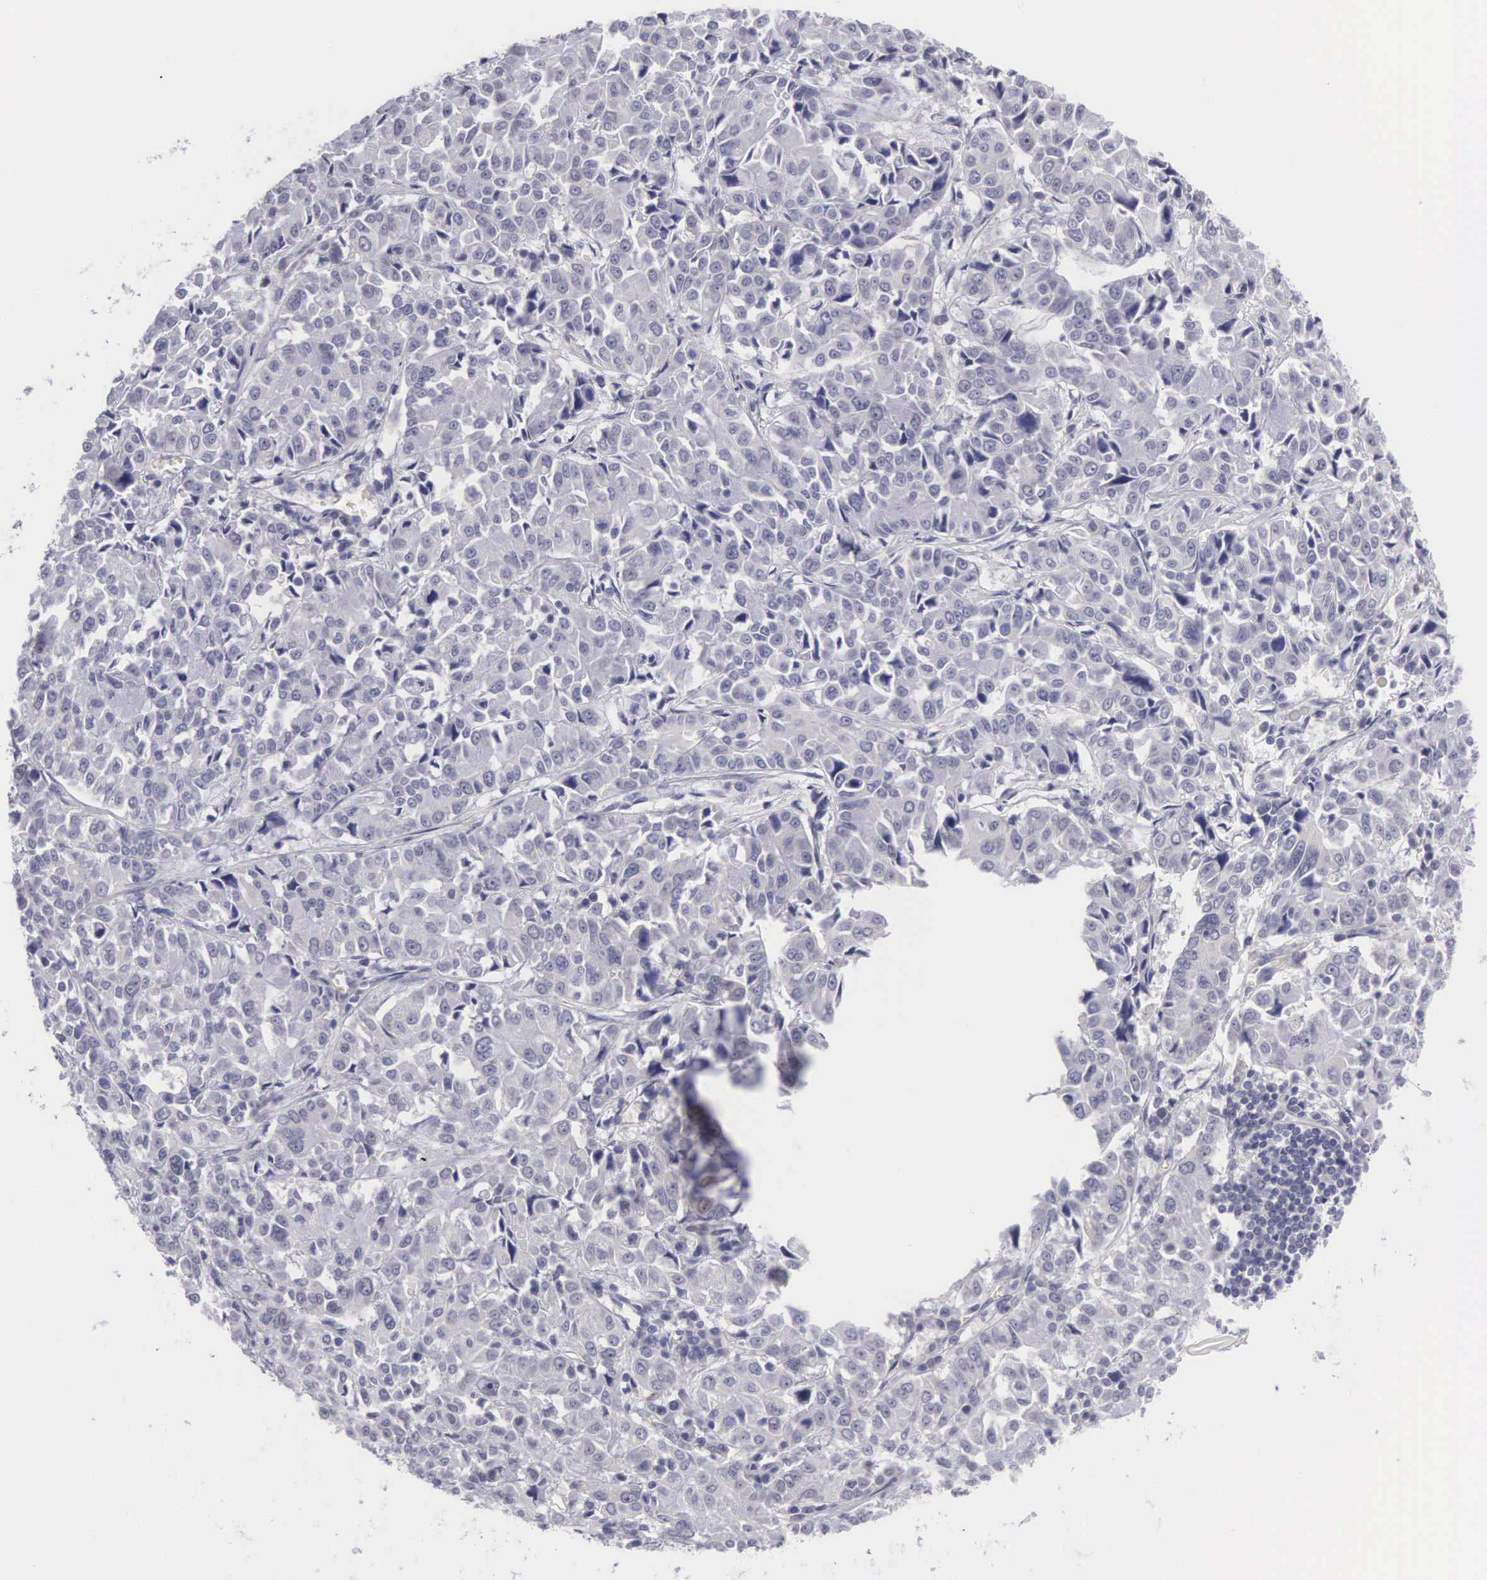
{"staining": {"intensity": "negative", "quantity": "none", "location": "none"}, "tissue": "pancreatic cancer", "cell_type": "Tumor cells", "image_type": "cancer", "snomed": [{"axis": "morphology", "description": "Adenocarcinoma, NOS"}, {"axis": "topography", "description": "Pancreas"}], "caption": "Photomicrograph shows no protein expression in tumor cells of pancreatic cancer tissue.", "gene": "SOX11", "patient": {"sex": "female", "age": 52}}